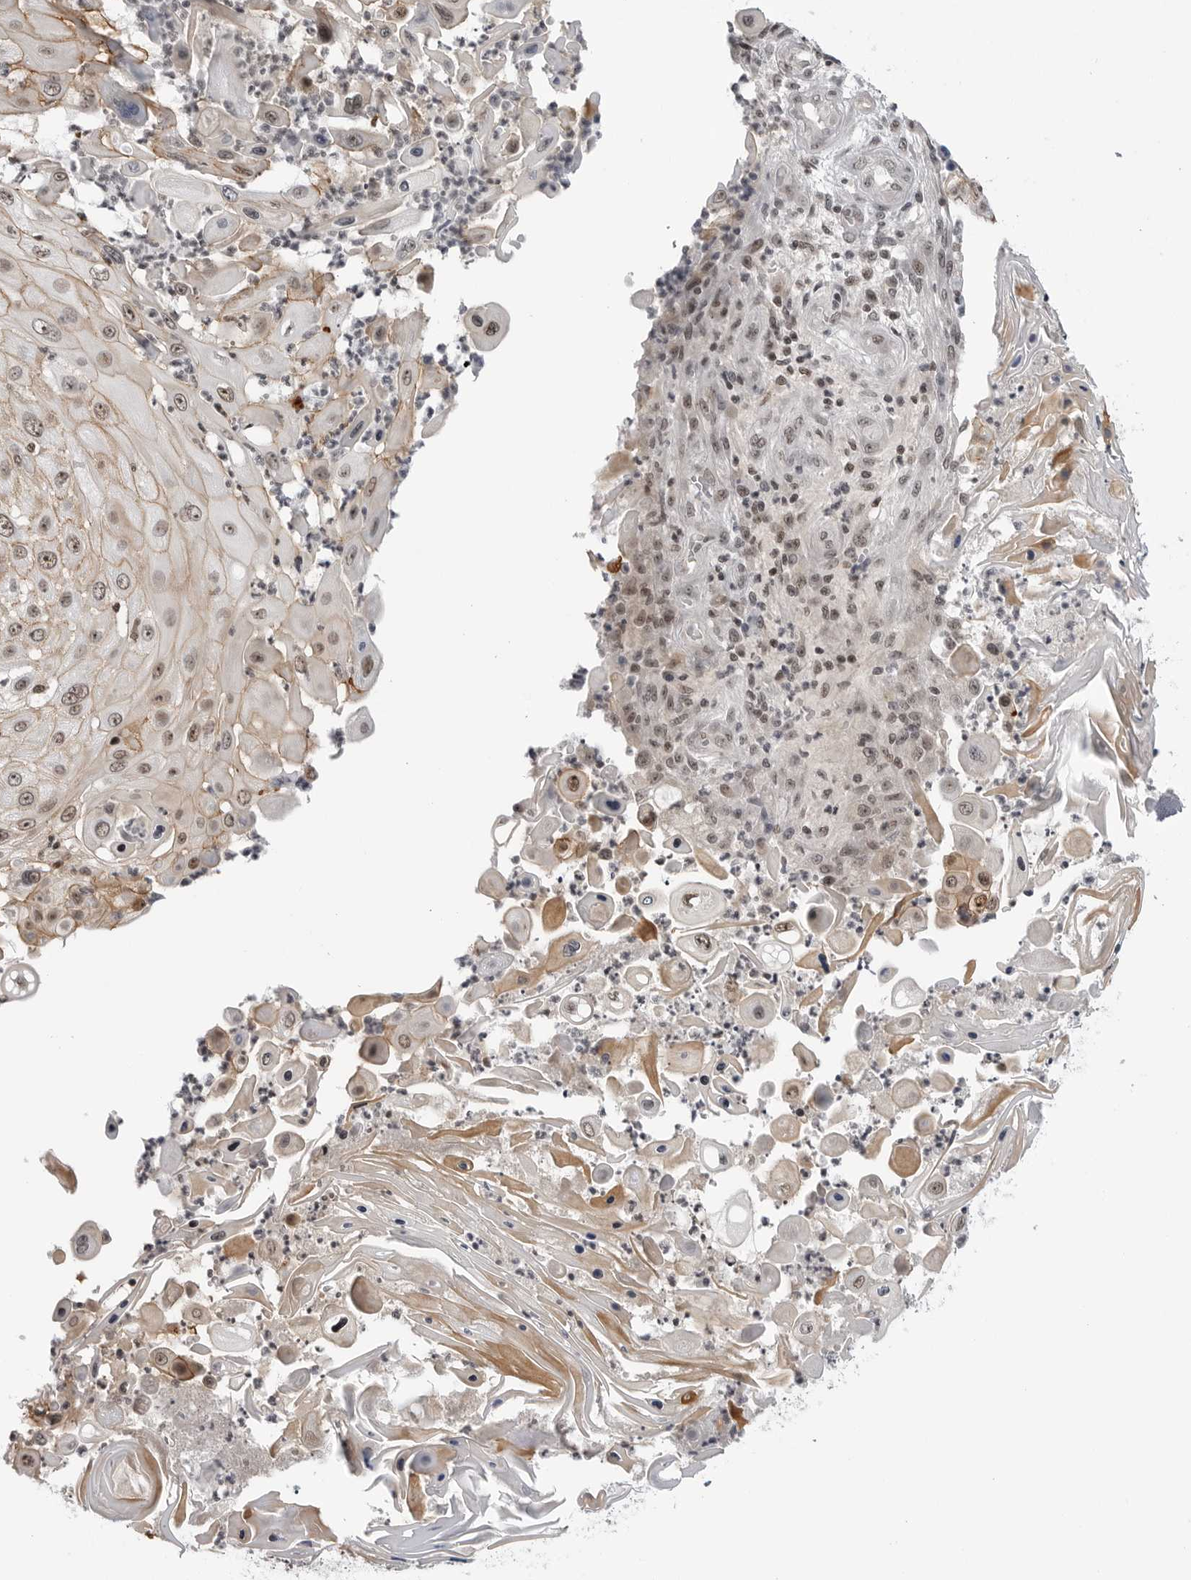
{"staining": {"intensity": "moderate", "quantity": ">75%", "location": "cytoplasmic/membranous,nuclear"}, "tissue": "skin cancer", "cell_type": "Tumor cells", "image_type": "cancer", "snomed": [{"axis": "morphology", "description": "Squamous cell carcinoma, NOS"}, {"axis": "topography", "description": "Skin"}], "caption": "Immunohistochemical staining of human skin squamous cell carcinoma reveals medium levels of moderate cytoplasmic/membranous and nuclear staining in approximately >75% of tumor cells.", "gene": "TRIM66", "patient": {"sex": "female", "age": 44}}